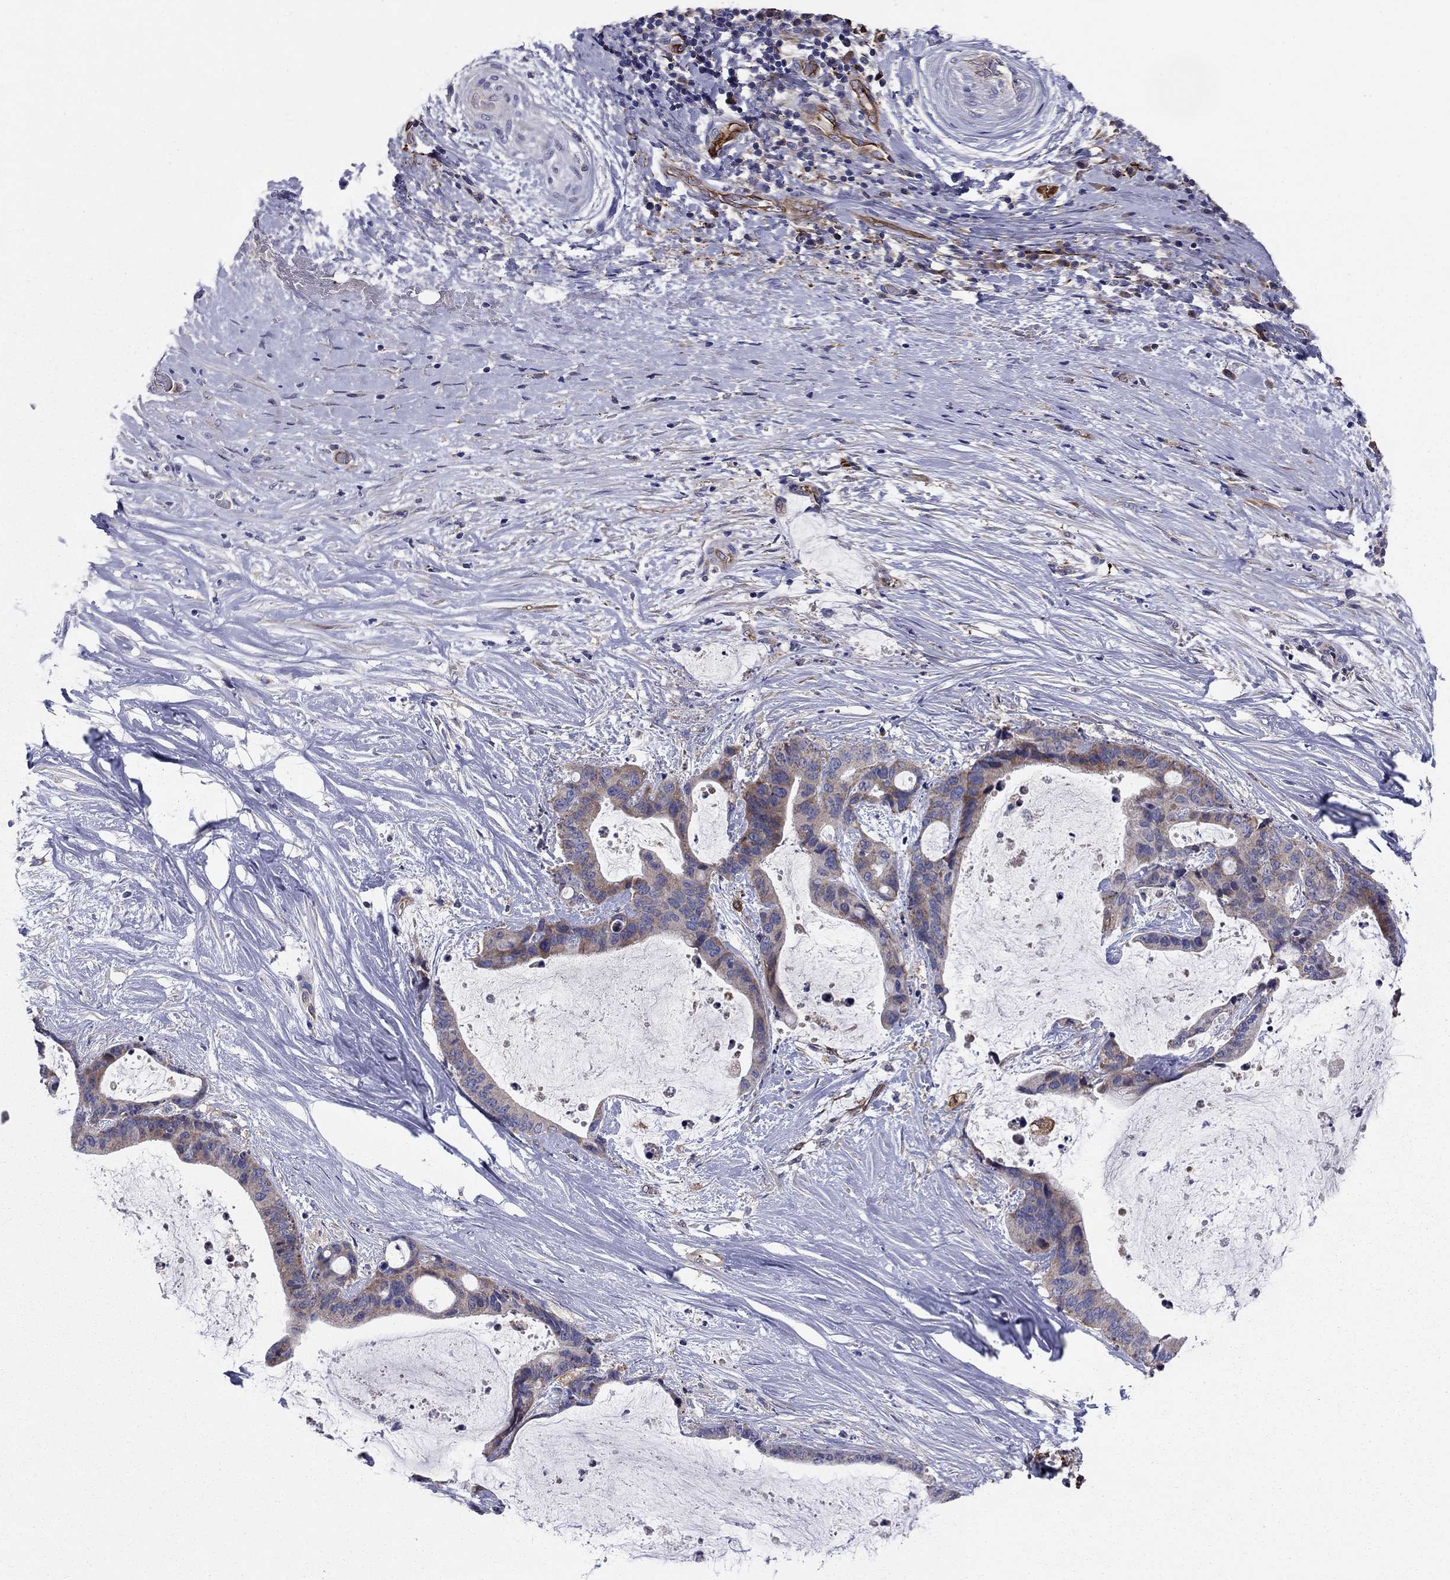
{"staining": {"intensity": "weak", "quantity": "<25%", "location": "cytoplasmic/membranous"}, "tissue": "liver cancer", "cell_type": "Tumor cells", "image_type": "cancer", "snomed": [{"axis": "morphology", "description": "Cholangiocarcinoma"}, {"axis": "topography", "description": "Liver"}], "caption": "Micrograph shows no significant protein expression in tumor cells of liver cholangiocarcinoma.", "gene": "EMP2", "patient": {"sex": "female", "age": 73}}